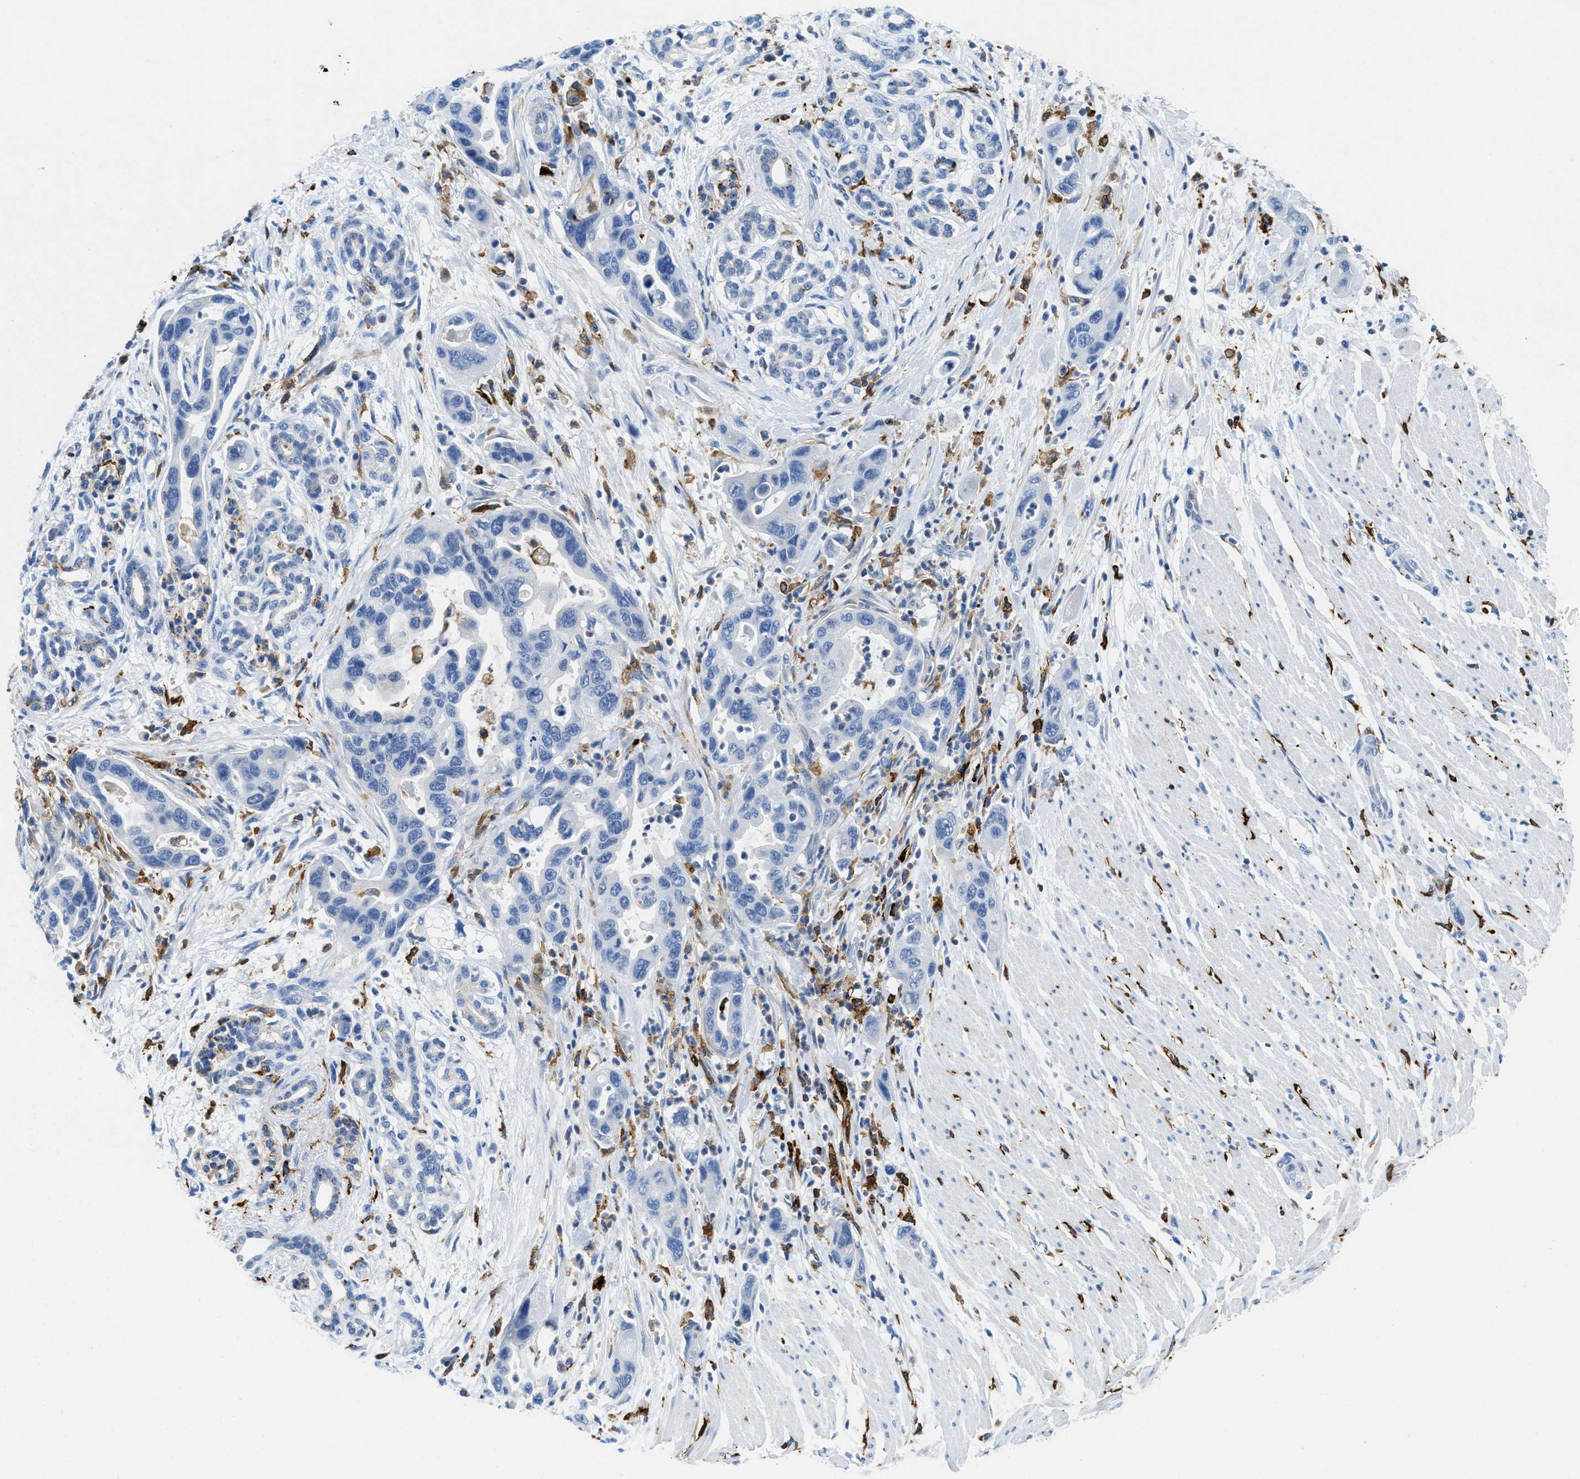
{"staining": {"intensity": "negative", "quantity": "none", "location": "none"}, "tissue": "pancreatic cancer", "cell_type": "Tumor cells", "image_type": "cancer", "snomed": [{"axis": "morphology", "description": "Normal tissue, NOS"}, {"axis": "morphology", "description": "Adenocarcinoma, NOS"}, {"axis": "topography", "description": "Pancreas"}], "caption": "IHC photomicrograph of neoplastic tissue: human pancreatic cancer stained with DAB demonstrates no significant protein positivity in tumor cells.", "gene": "CD226", "patient": {"sex": "female", "age": 71}}